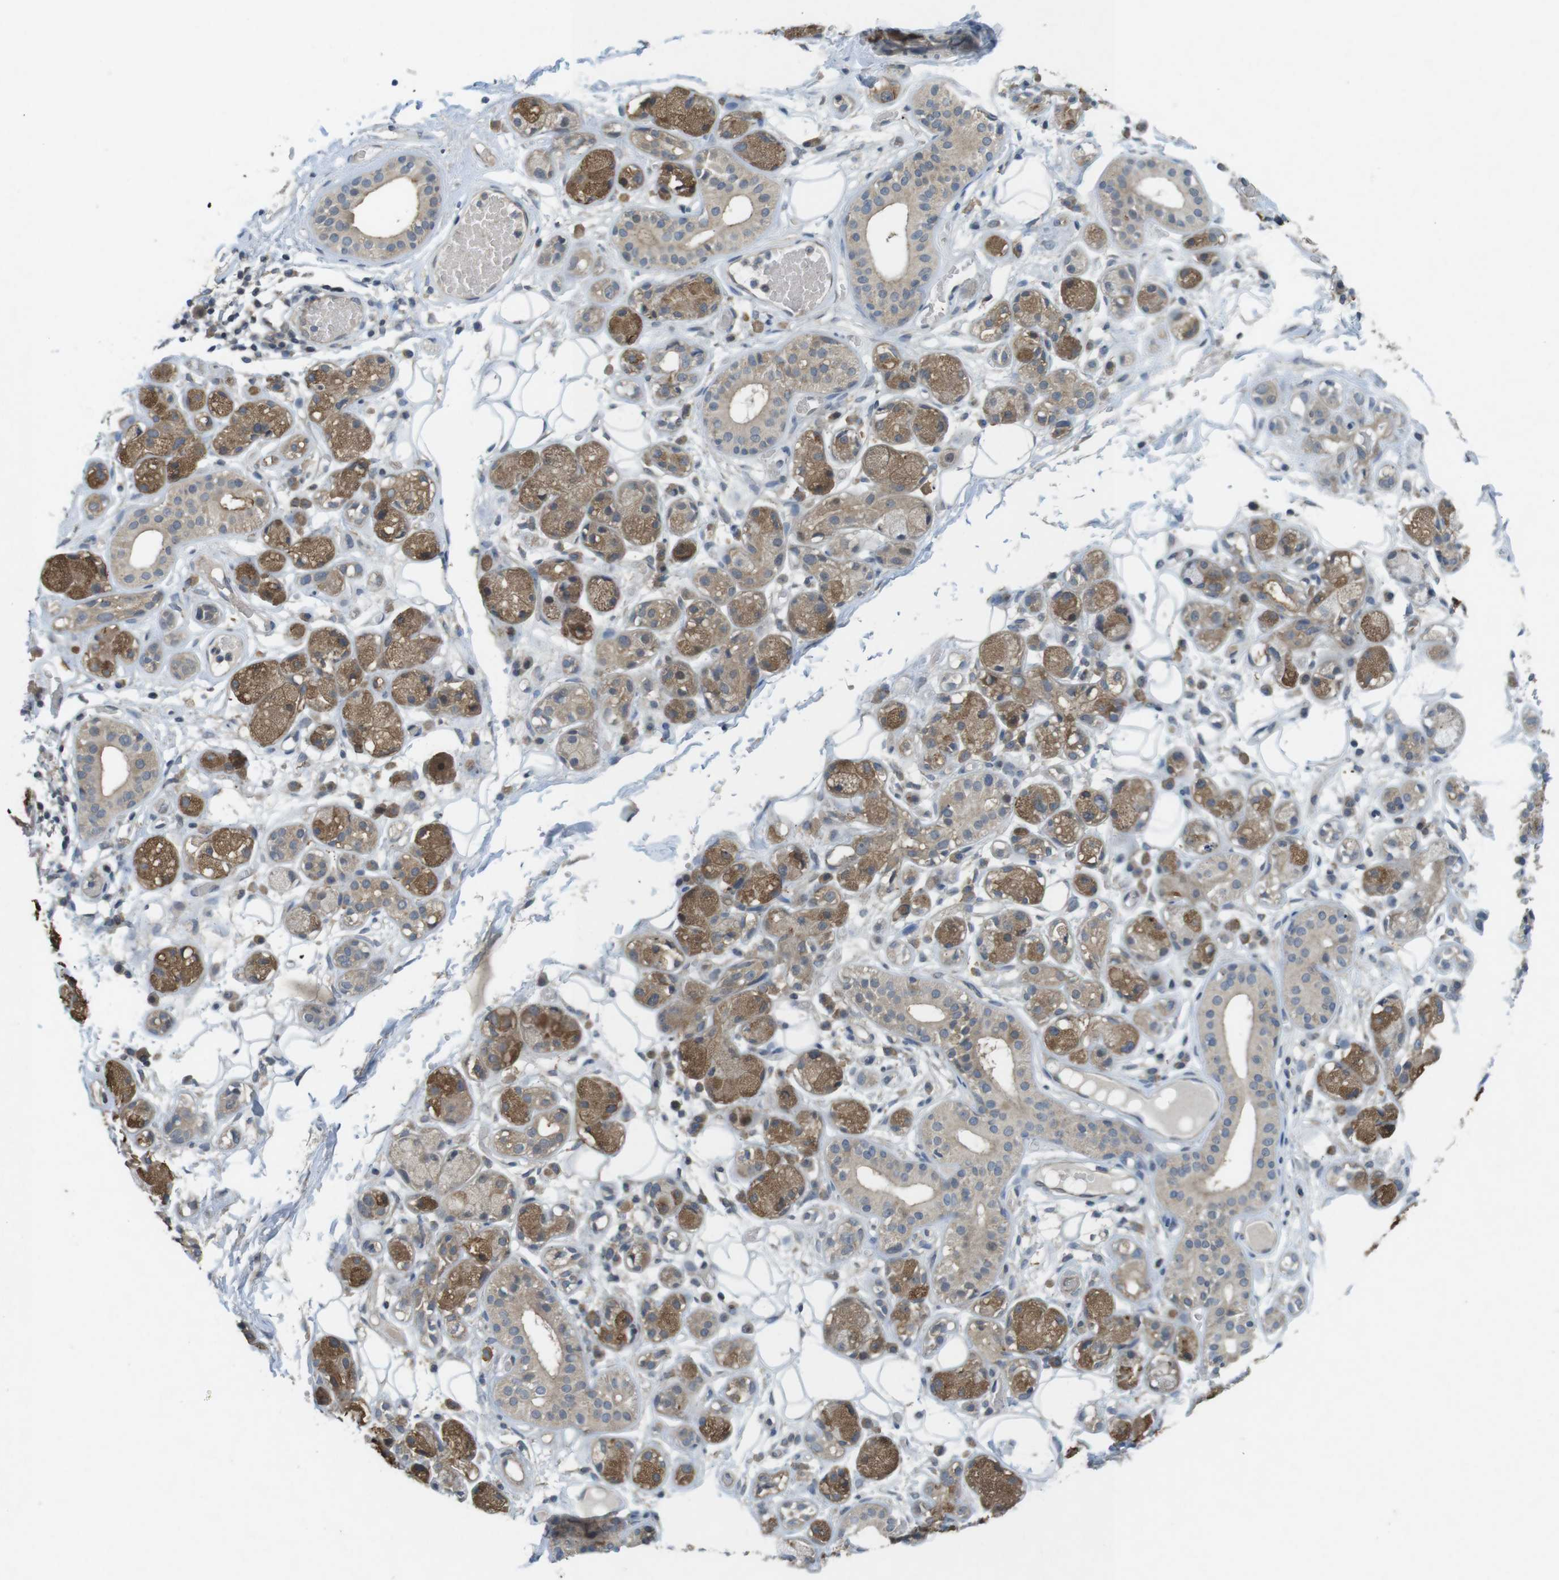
{"staining": {"intensity": "negative", "quantity": "none", "location": "none"}, "tissue": "adipose tissue", "cell_type": "Adipocytes", "image_type": "normal", "snomed": [{"axis": "morphology", "description": "Normal tissue, NOS"}, {"axis": "morphology", "description": "Inflammation, NOS"}, {"axis": "topography", "description": "Vascular tissue"}, {"axis": "topography", "description": "Salivary gland"}], "caption": "The image demonstrates no significant positivity in adipocytes of adipose tissue.", "gene": "SUGT1", "patient": {"sex": "female", "age": 75}}